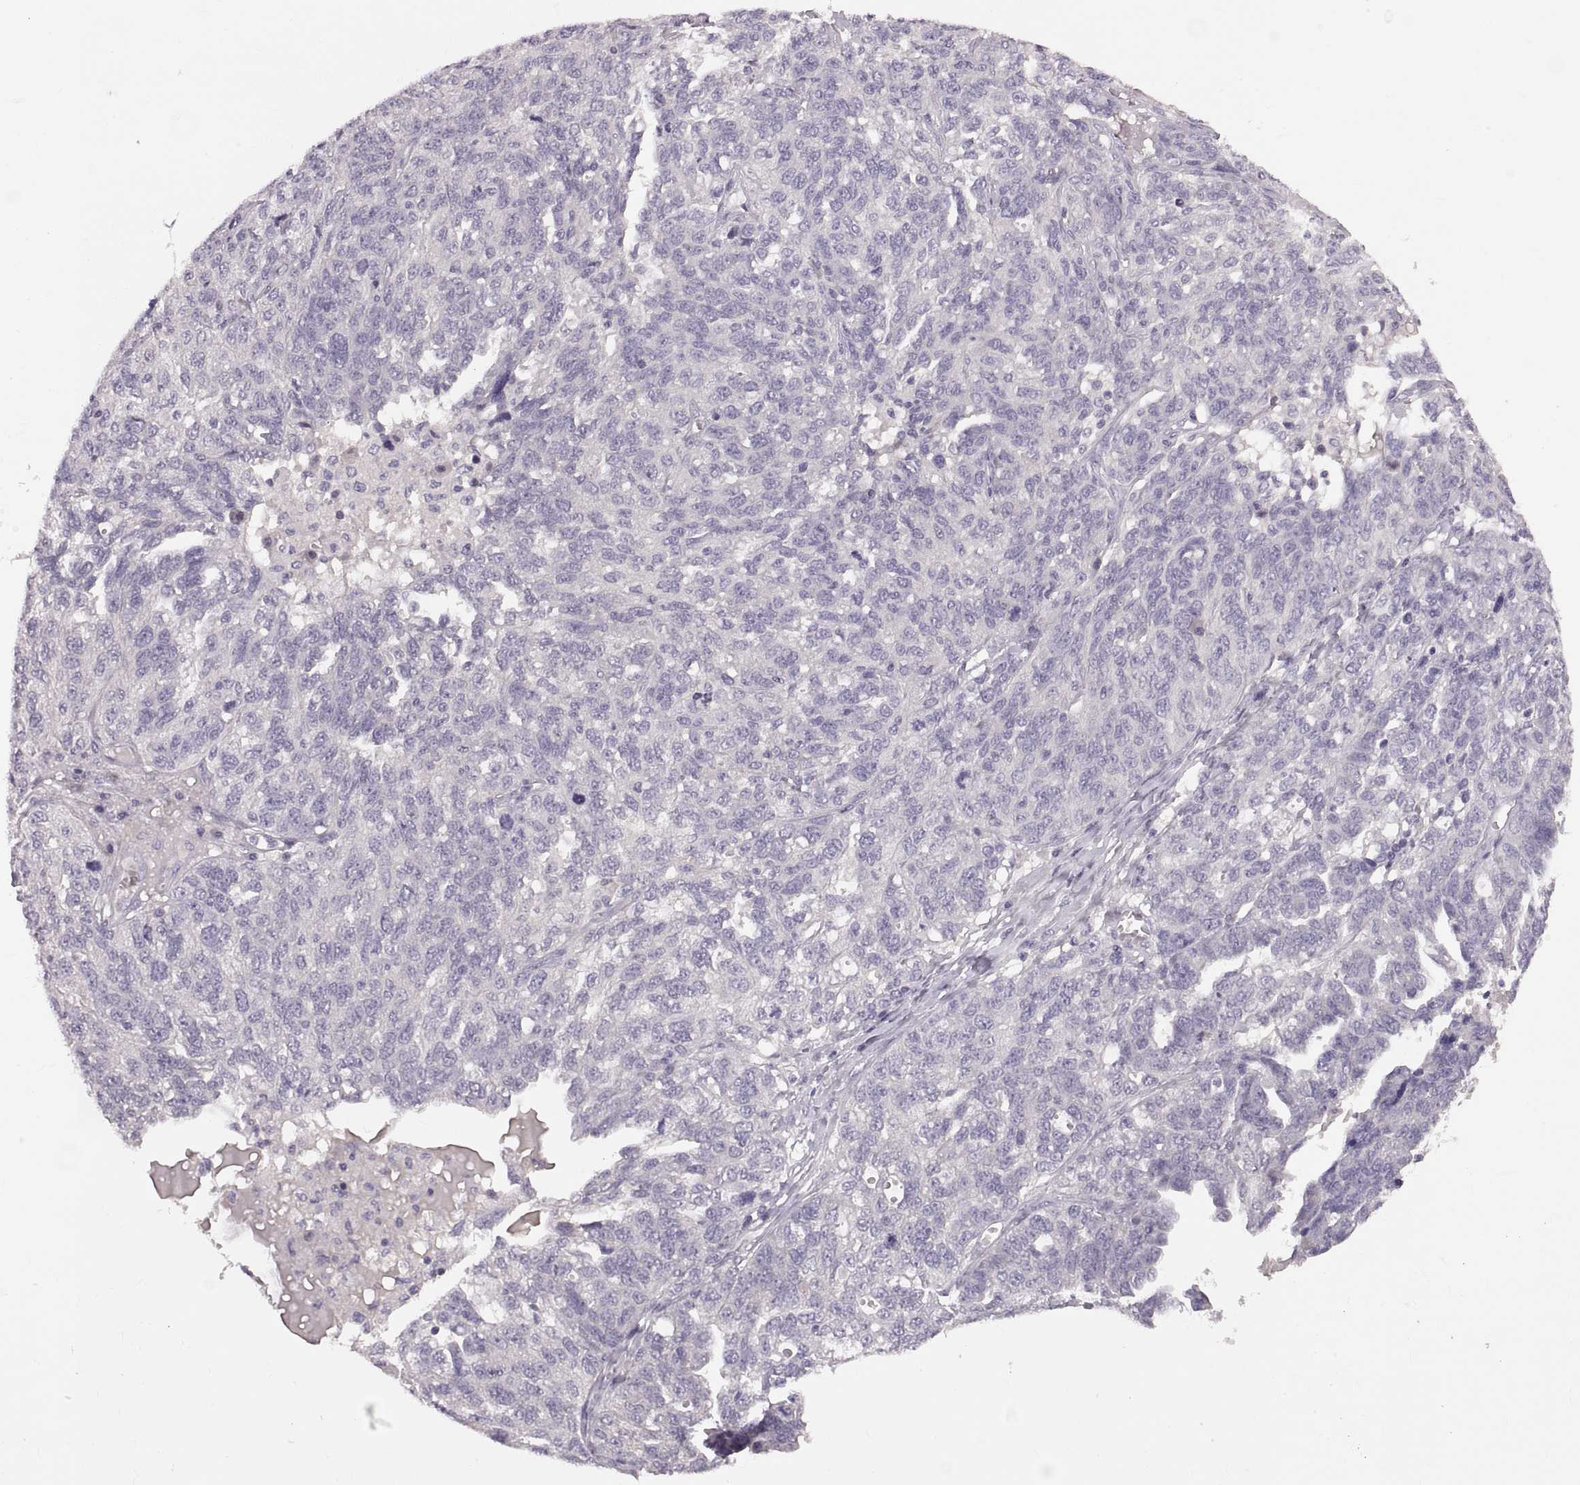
{"staining": {"intensity": "negative", "quantity": "none", "location": "none"}, "tissue": "ovarian cancer", "cell_type": "Tumor cells", "image_type": "cancer", "snomed": [{"axis": "morphology", "description": "Cystadenocarcinoma, serous, NOS"}, {"axis": "topography", "description": "Ovary"}], "caption": "Tumor cells show no significant protein expression in ovarian cancer (serous cystadenocarcinoma).", "gene": "WFDC8", "patient": {"sex": "female", "age": 71}}